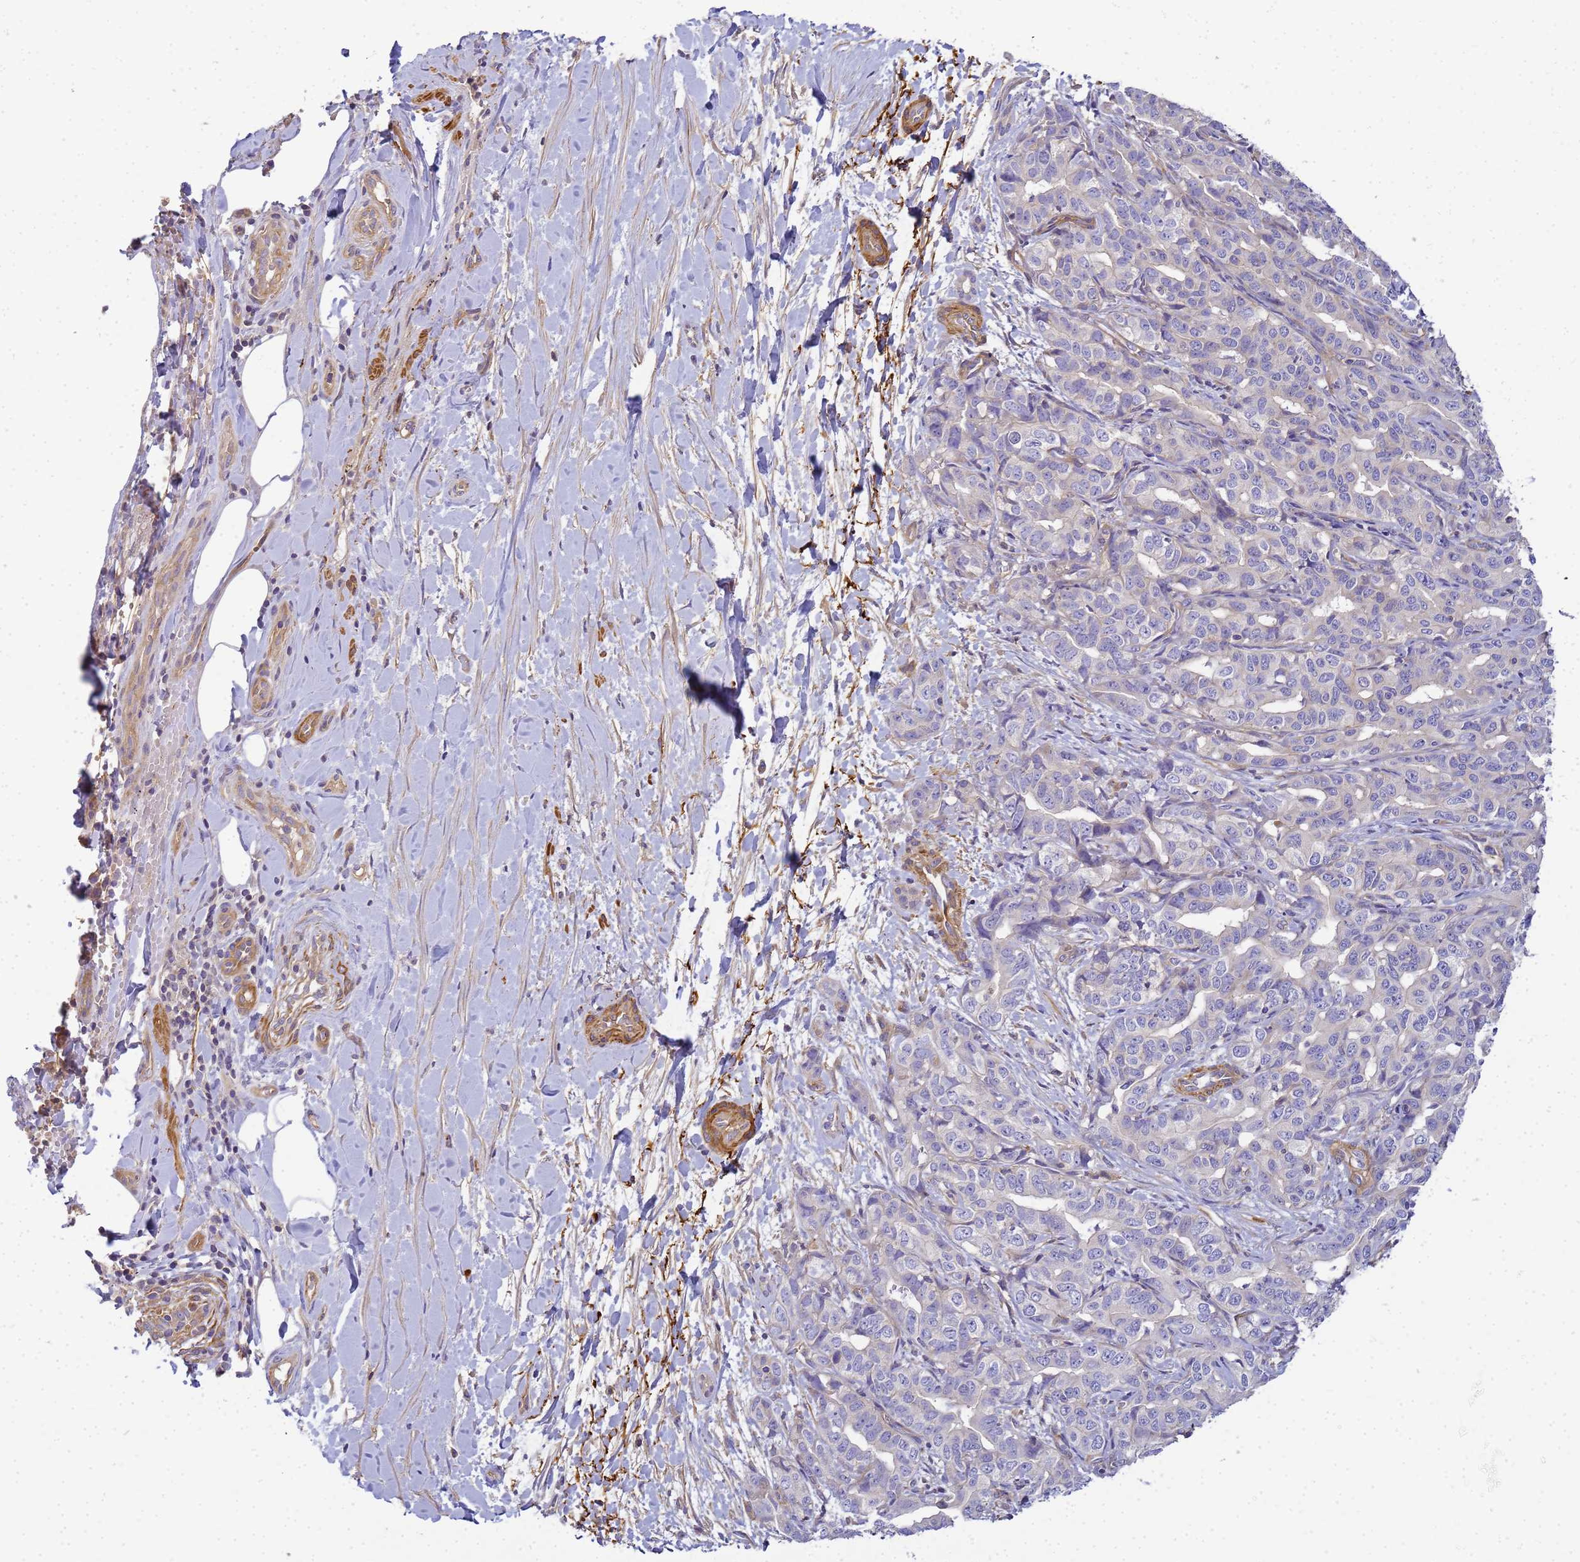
{"staining": {"intensity": "negative", "quantity": "none", "location": "none"}, "tissue": "liver cancer", "cell_type": "Tumor cells", "image_type": "cancer", "snomed": [{"axis": "morphology", "description": "Cholangiocarcinoma"}, {"axis": "topography", "description": "Liver"}], "caption": "Liver cholangiocarcinoma stained for a protein using immunohistochemistry (IHC) exhibits no staining tumor cells.", "gene": "MYL12A", "patient": {"sex": "male", "age": 59}}